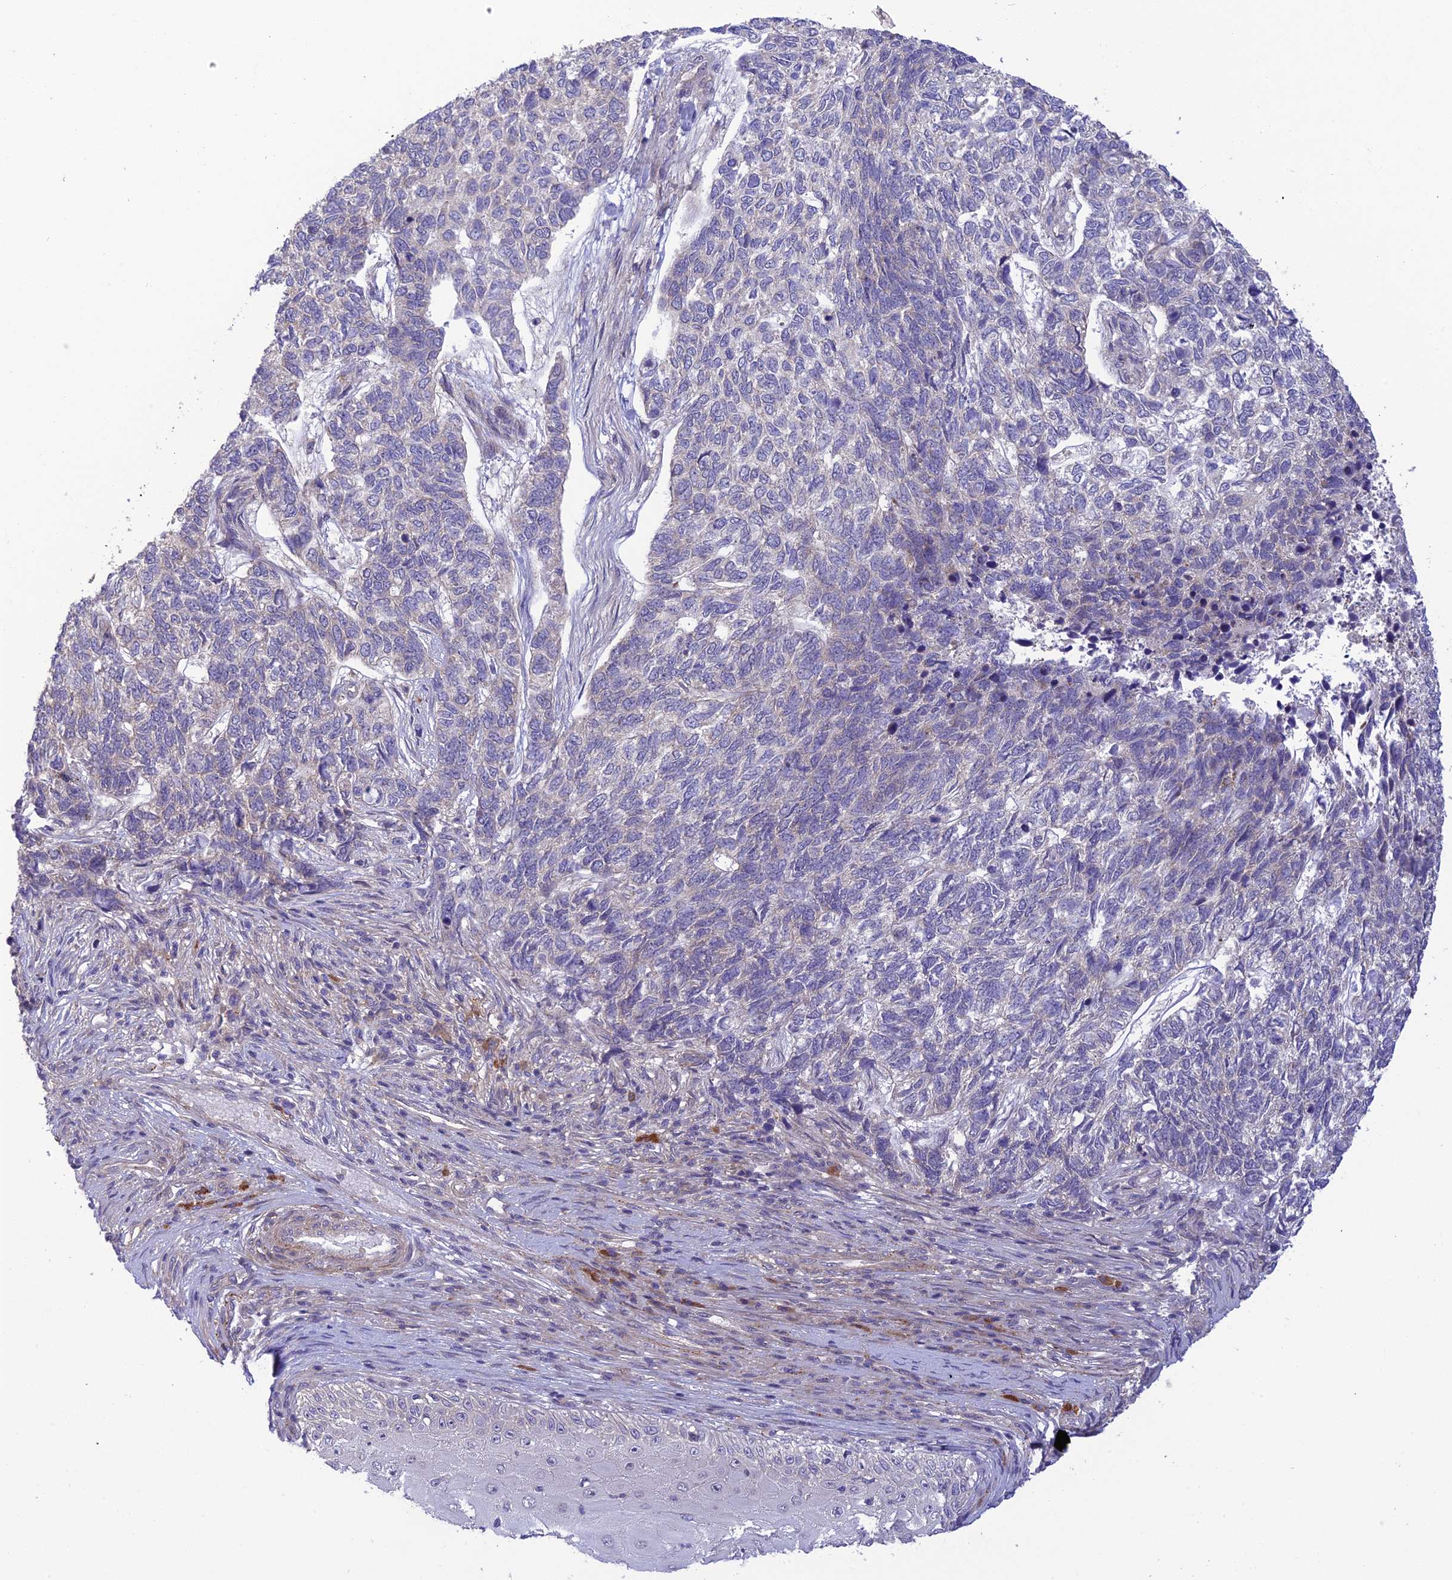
{"staining": {"intensity": "negative", "quantity": "none", "location": "none"}, "tissue": "skin cancer", "cell_type": "Tumor cells", "image_type": "cancer", "snomed": [{"axis": "morphology", "description": "Basal cell carcinoma"}, {"axis": "topography", "description": "Skin"}], "caption": "Immunohistochemical staining of human skin basal cell carcinoma reveals no significant staining in tumor cells. (Stains: DAB immunohistochemistry (IHC) with hematoxylin counter stain, Microscopy: brightfield microscopy at high magnification).", "gene": "UROS", "patient": {"sex": "female", "age": 65}}